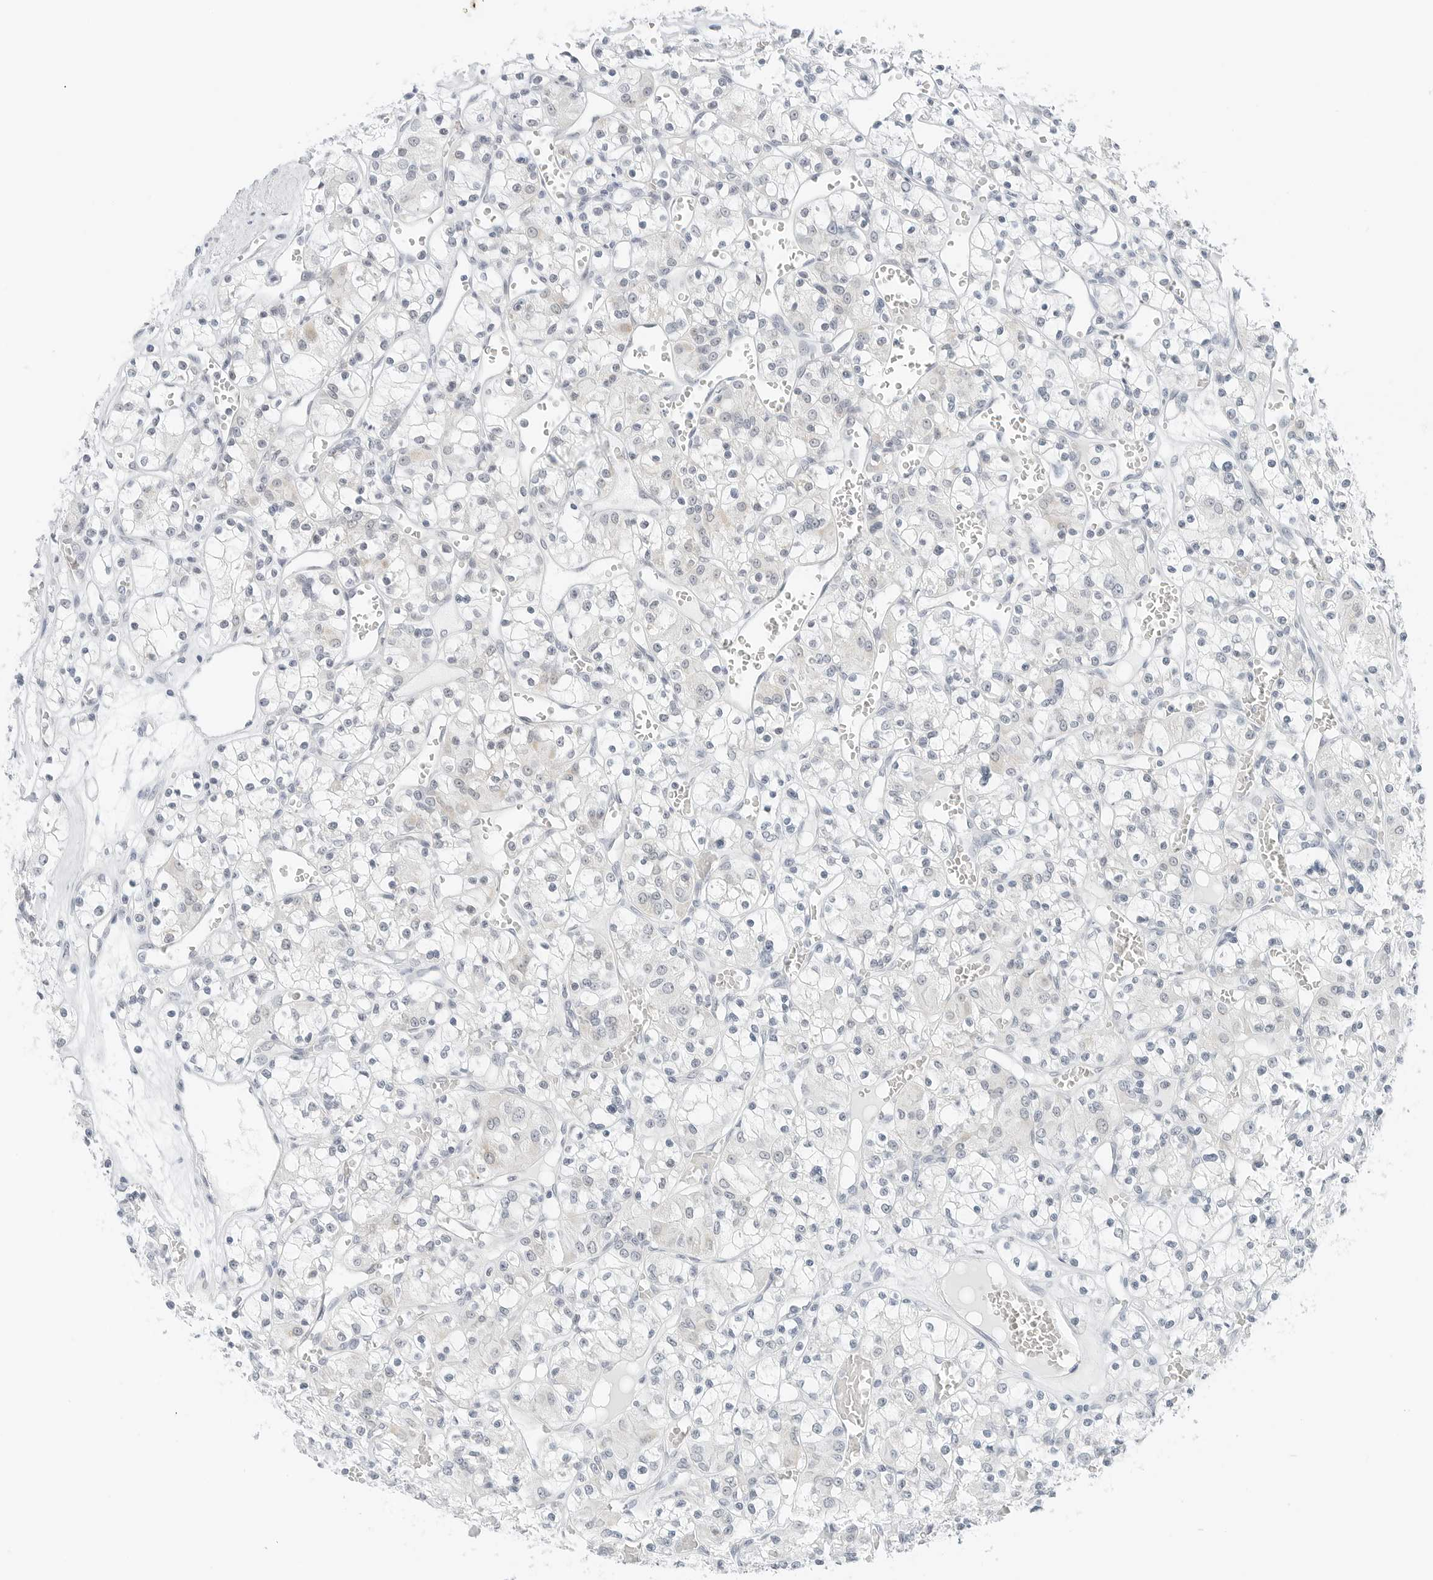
{"staining": {"intensity": "negative", "quantity": "none", "location": "none"}, "tissue": "renal cancer", "cell_type": "Tumor cells", "image_type": "cancer", "snomed": [{"axis": "morphology", "description": "Adenocarcinoma, NOS"}, {"axis": "topography", "description": "Kidney"}], "caption": "The photomicrograph exhibits no staining of tumor cells in adenocarcinoma (renal).", "gene": "CCSAP", "patient": {"sex": "female", "age": 59}}